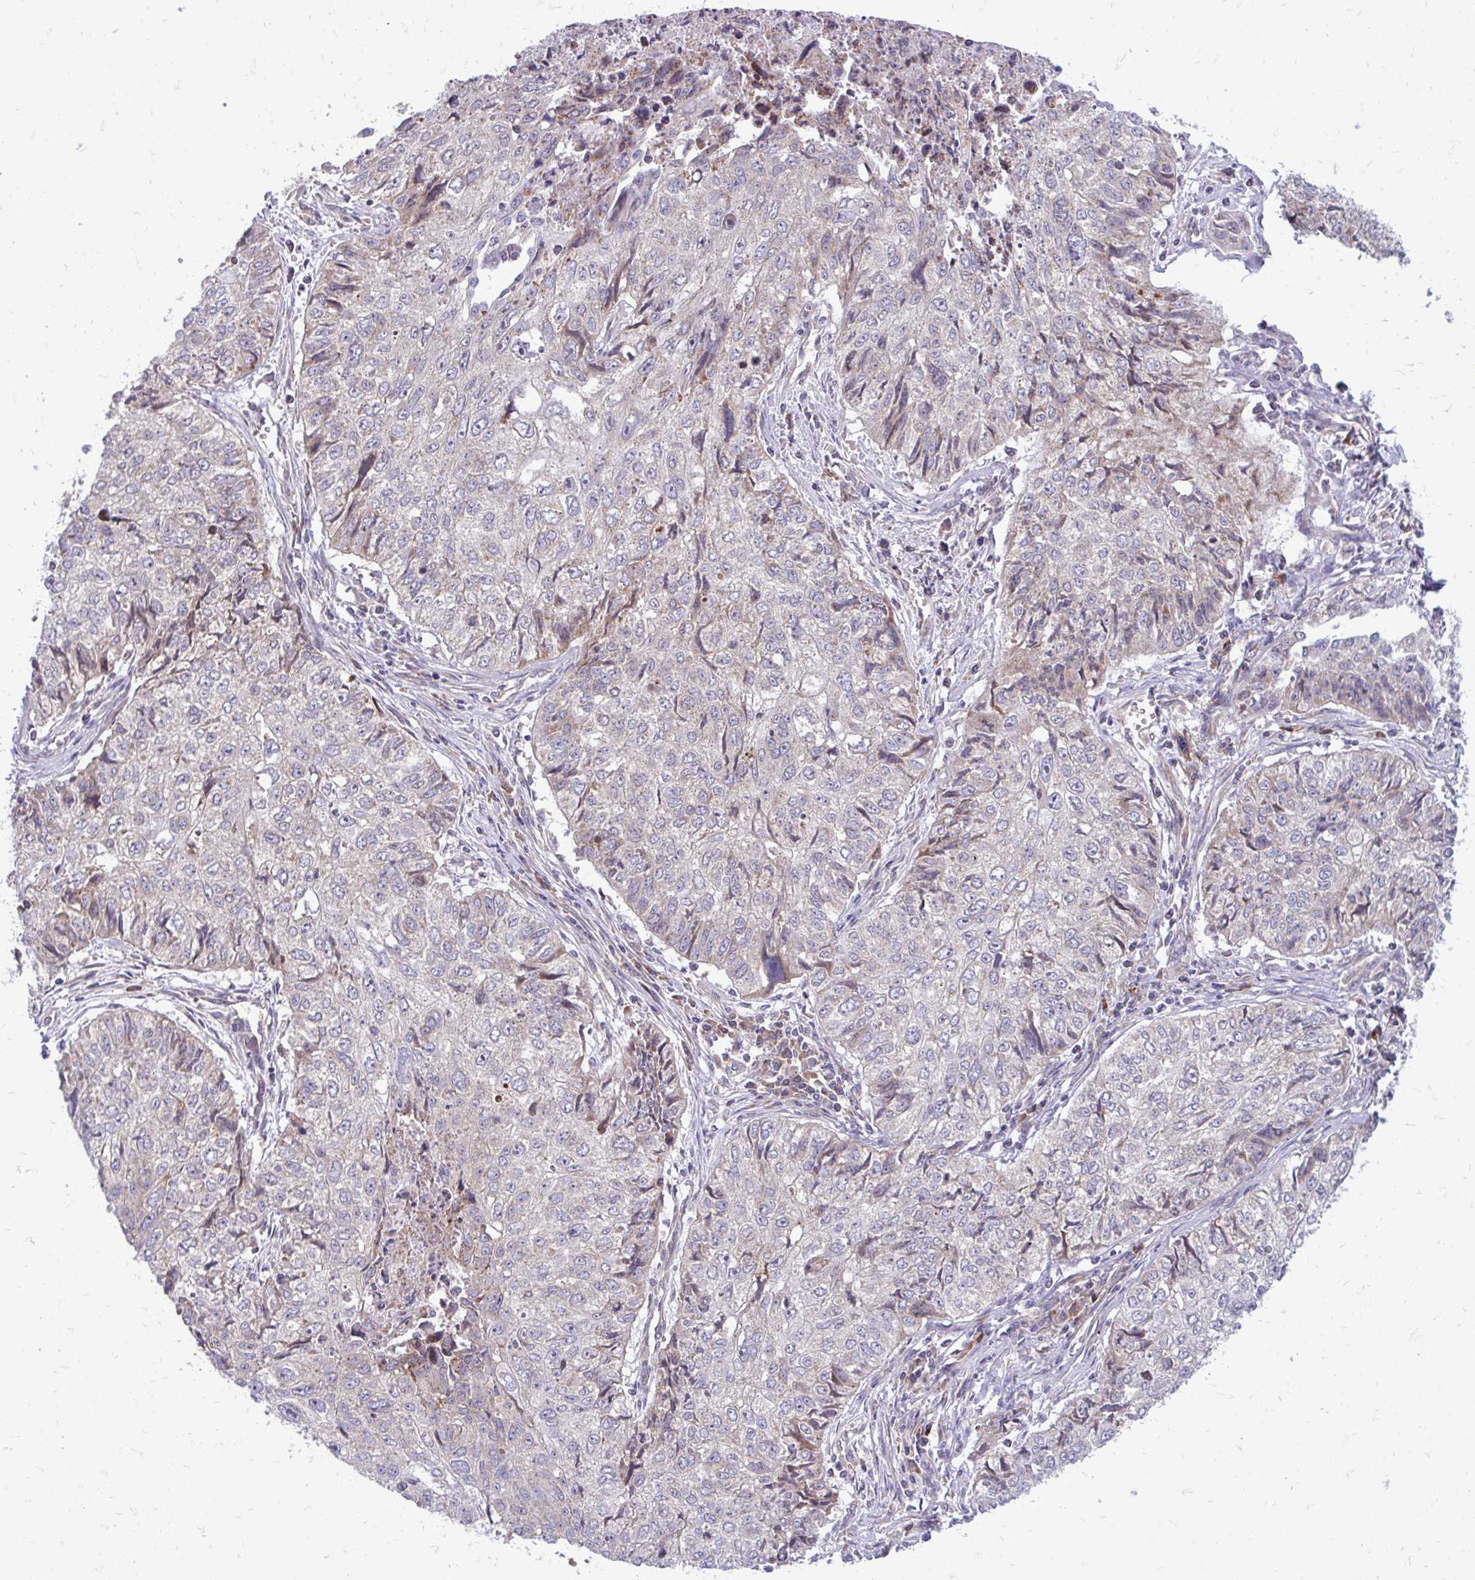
{"staining": {"intensity": "negative", "quantity": "none", "location": "none"}, "tissue": "lung cancer", "cell_type": "Tumor cells", "image_type": "cancer", "snomed": [{"axis": "morphology", "description": "Normal morphology"}, {"axis": "morphology", "description": "Aneuploidy"}, {"axis": "morphology", "description": "Squamous cell carcinoma, NOS"}, {"axis": "topography", "description": "Lymph node"}, {"axis": "topography", "description": "Lung"}], "caption": "Tumor cells are negative for protein expression in human lung cancer (aneuploidy). The staining was performed using DAB (3,3'-diaminobenzidine) to visualize the protein expression in brown, while the nuclei were stained in blue with hematoxylin (Magnification: 20x).", "gene": "ASAP1", "patient": {"sex": "female", "age": 76}}